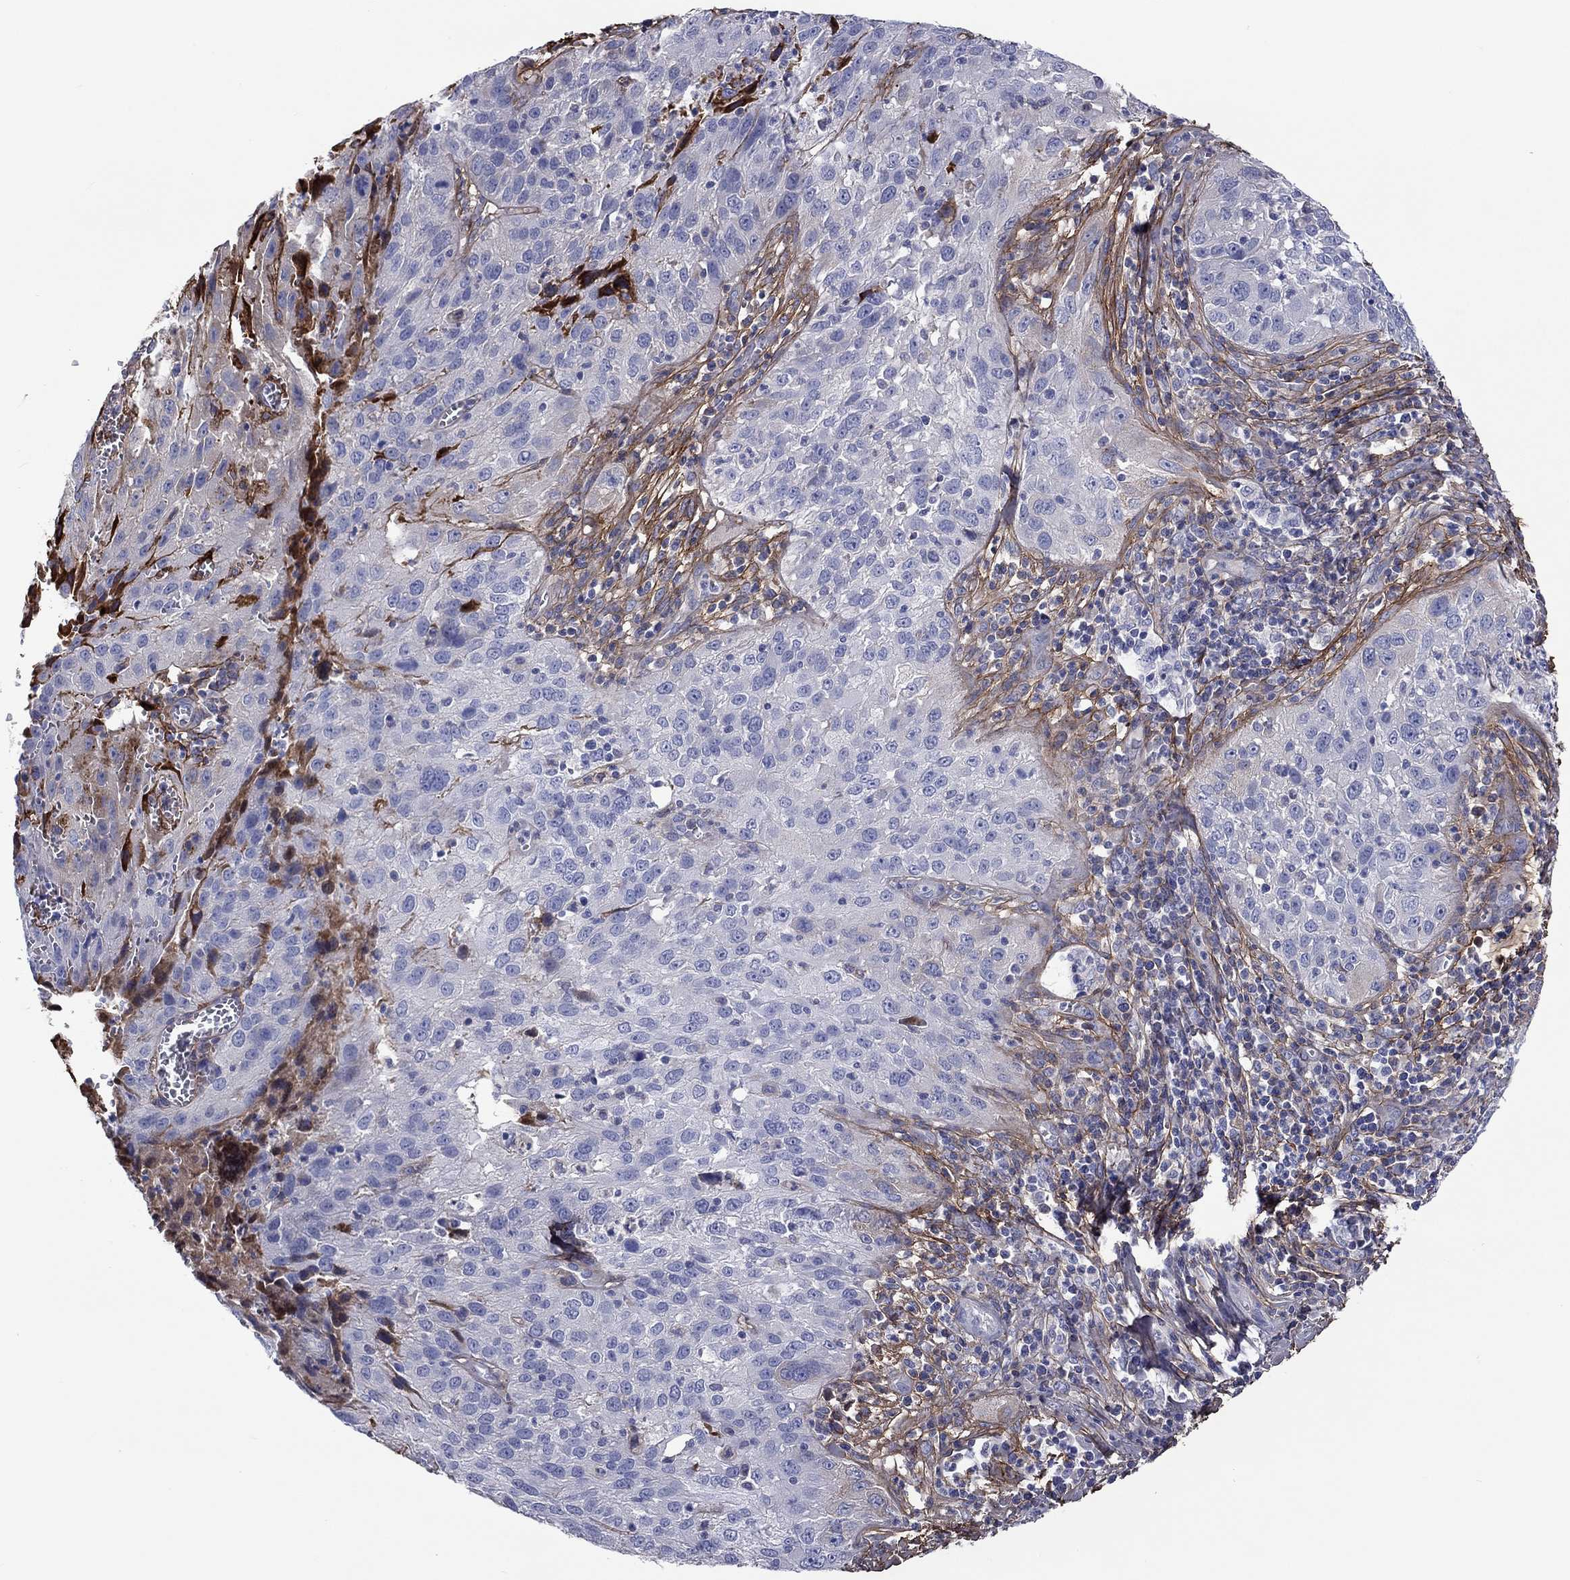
{"staining": {"intensity": "strong", "quantity": "25%-75%", "location": "cytoplasmic/membranous"}, "tissue": "cervical cancer", "cell_type": "Tumor cells", "image_type": "cancer", "snomed": [{"axis": "morphology", "description": "Squamous cell carcinoma, NOS"}, {"axis": "topography", "description": "Cervix"}], "caption": "DAB immunohistochemical staining of human cervical cancer exhibits strong cytoplasmic/membranous protein positivity in about 25%-75% of tumor cells. Using DAB (3,3'-diaminobenzidine) (brown) and hematoxylin (blue) stains, captured at high magnification using brightfield microscopy.", "gene": "TGFBI", "patient": {"sex": "female", "age": 32}}